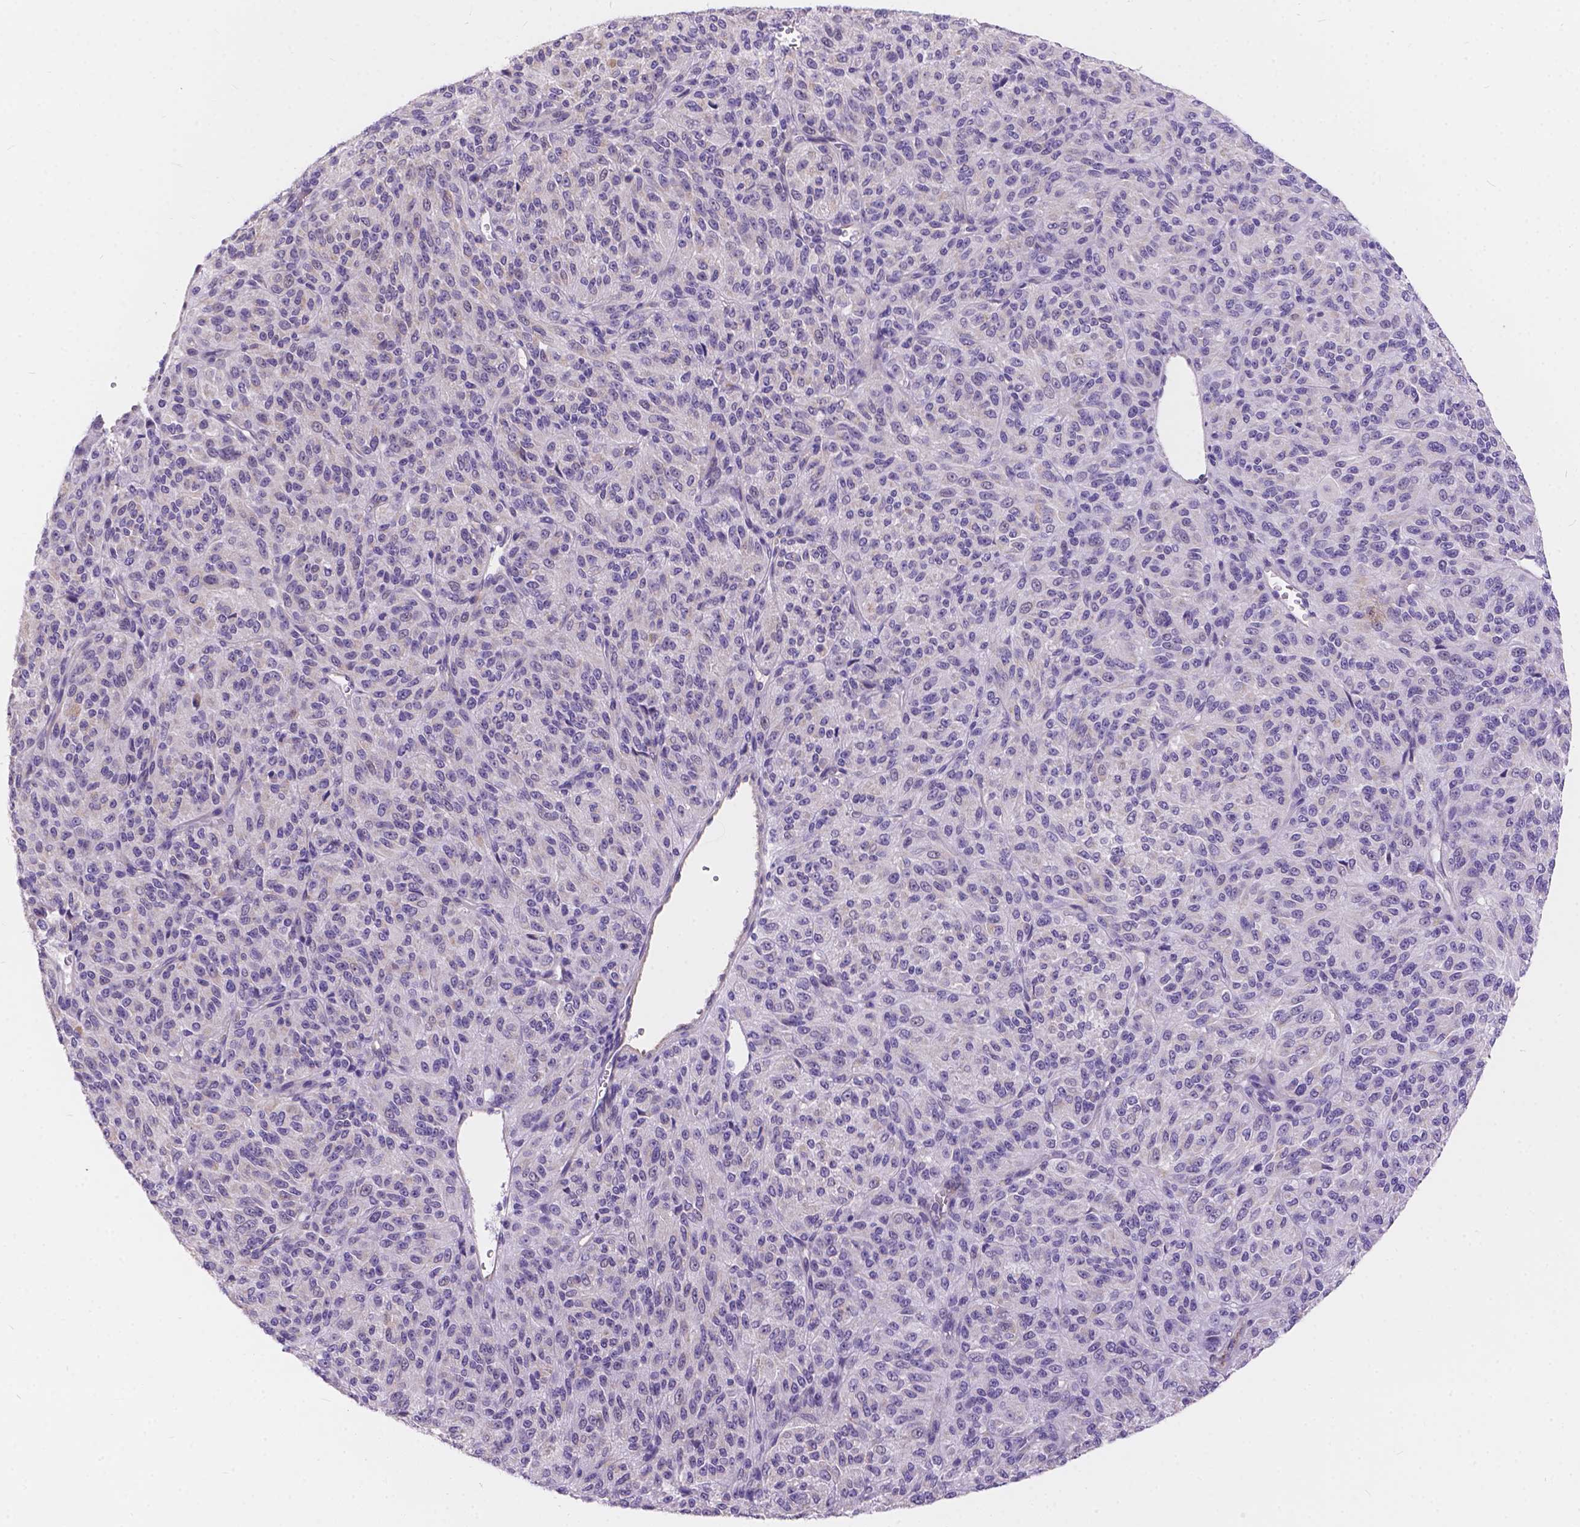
{"staining": {"intensity": "negative", "quantity": "none", "location": "none"}, "tissue": "melanoma", "cell_type": "Tumor cells", "image_type": "cancer", "snomed": [{"axis": "morphology", "description": "Malignant melanoma, Metastatic site"}, {"axis": "topography", "description": "Brain"}], "caption": "DAB immunohistochemical staining of human melanoma displays no significant staining in tumor cells. The staining was performed using DAB to visualize the protein expression in brown, while the nuclei were stained in blue with hematoxylin (Magnification: 20x).", "gene": "DLEC1", "patient": {"sex": "female", "age": 56}}